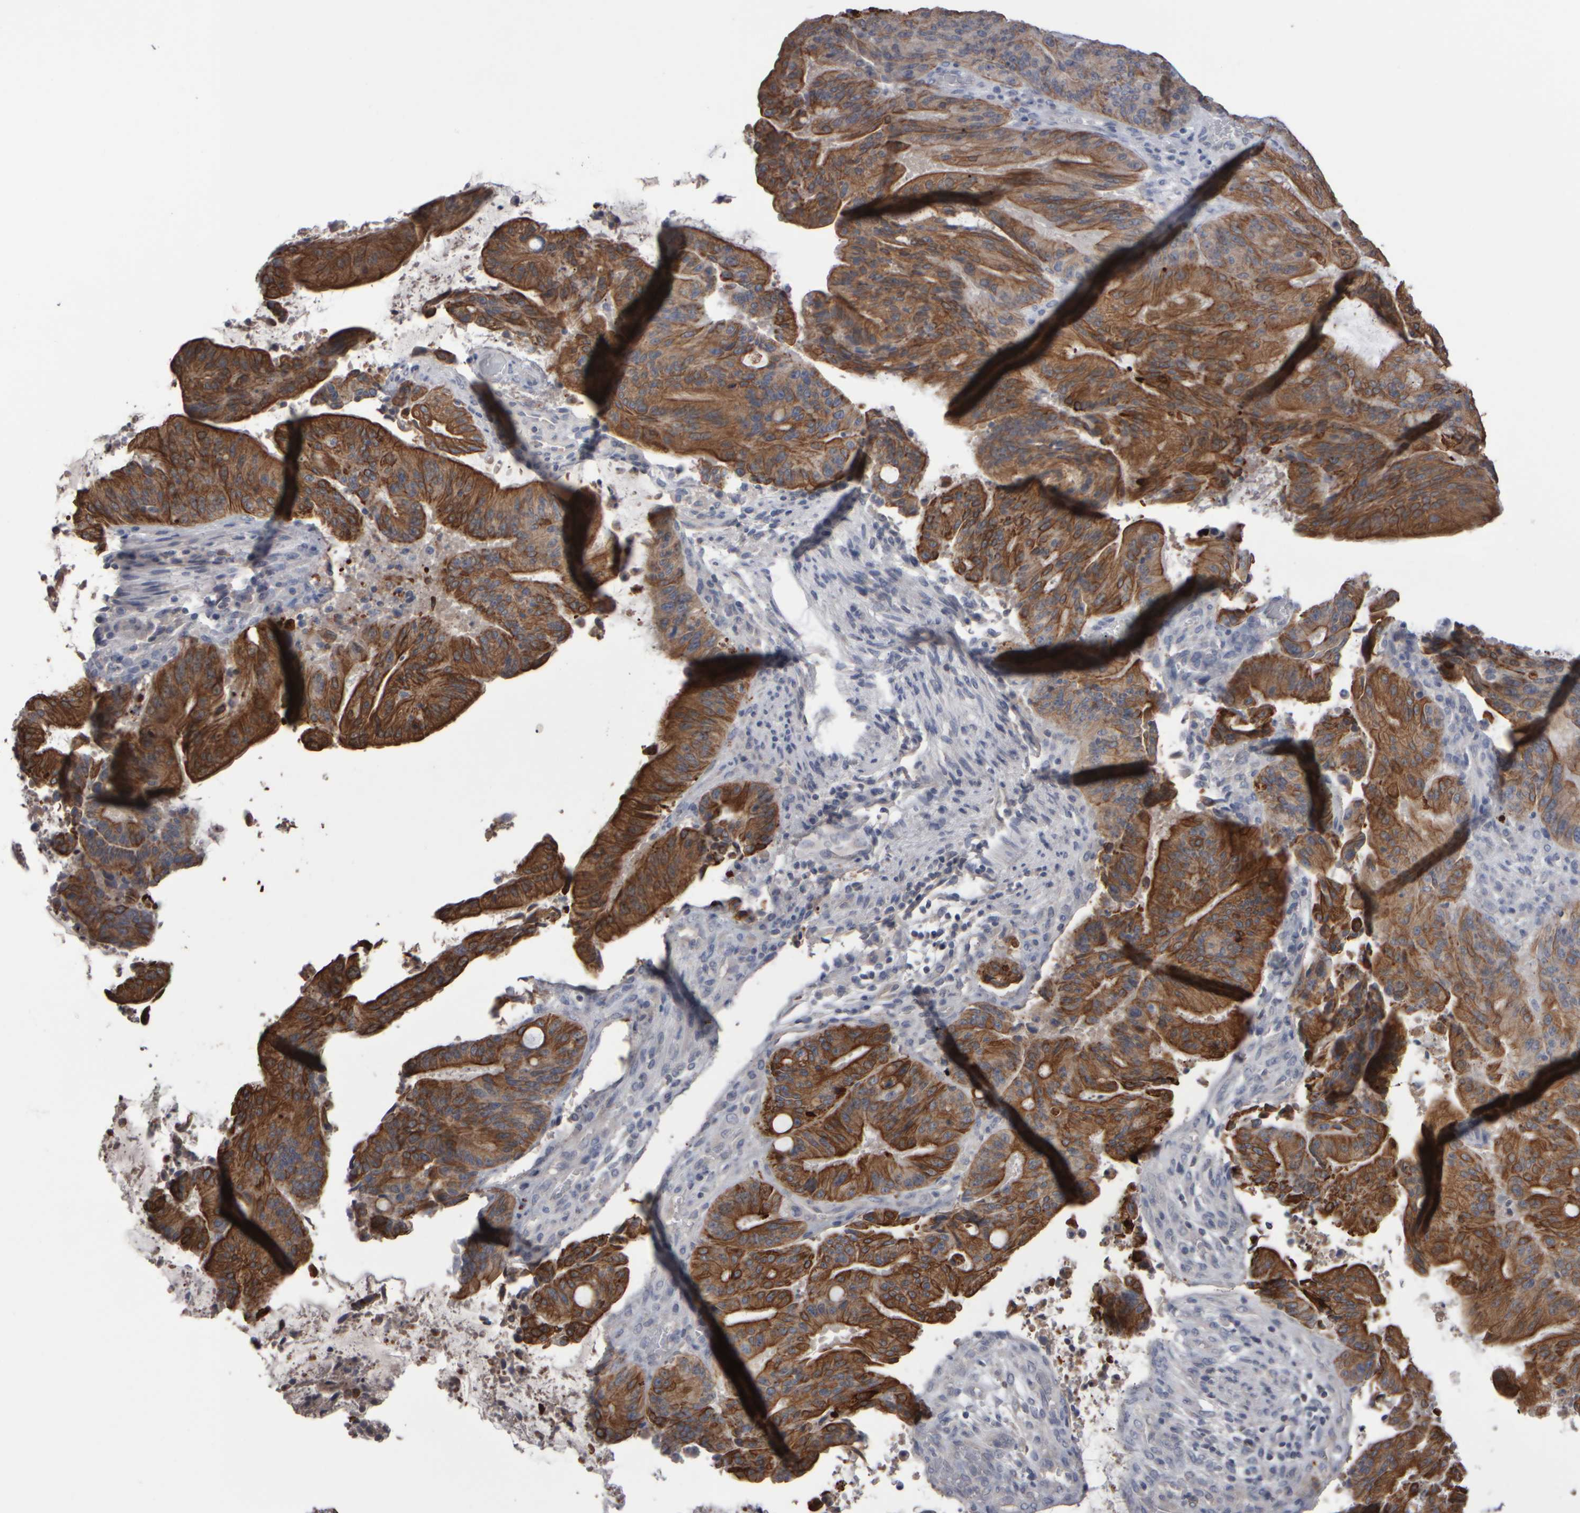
{"staining": {"intensity": "strong", "quantity": ">75%", "location": "cytoplasmic/membranous"}, "tissue": "liver cancer", "cell_type": "Tumor cells", "image_type": "cancer", "snomed": [{"axis": "morphology", "description": "Normal tissue, NOS"}, {"axis": "morphology", "description": "Cholangiocarcinoma"}, {"axis": "topography", "description": "Liver"}, {"axis": "topography", "description": "Peripheral nerve tissue"}], "caption": "Immunohistochemistry (IHC) of human liver cholangiocarcinoma shows high levels of strong cytoplasmic/membranous staining in about >75% of tumor cells.", "gene": "EPHX2", "patient": {"sex": "female", "age": 73}}